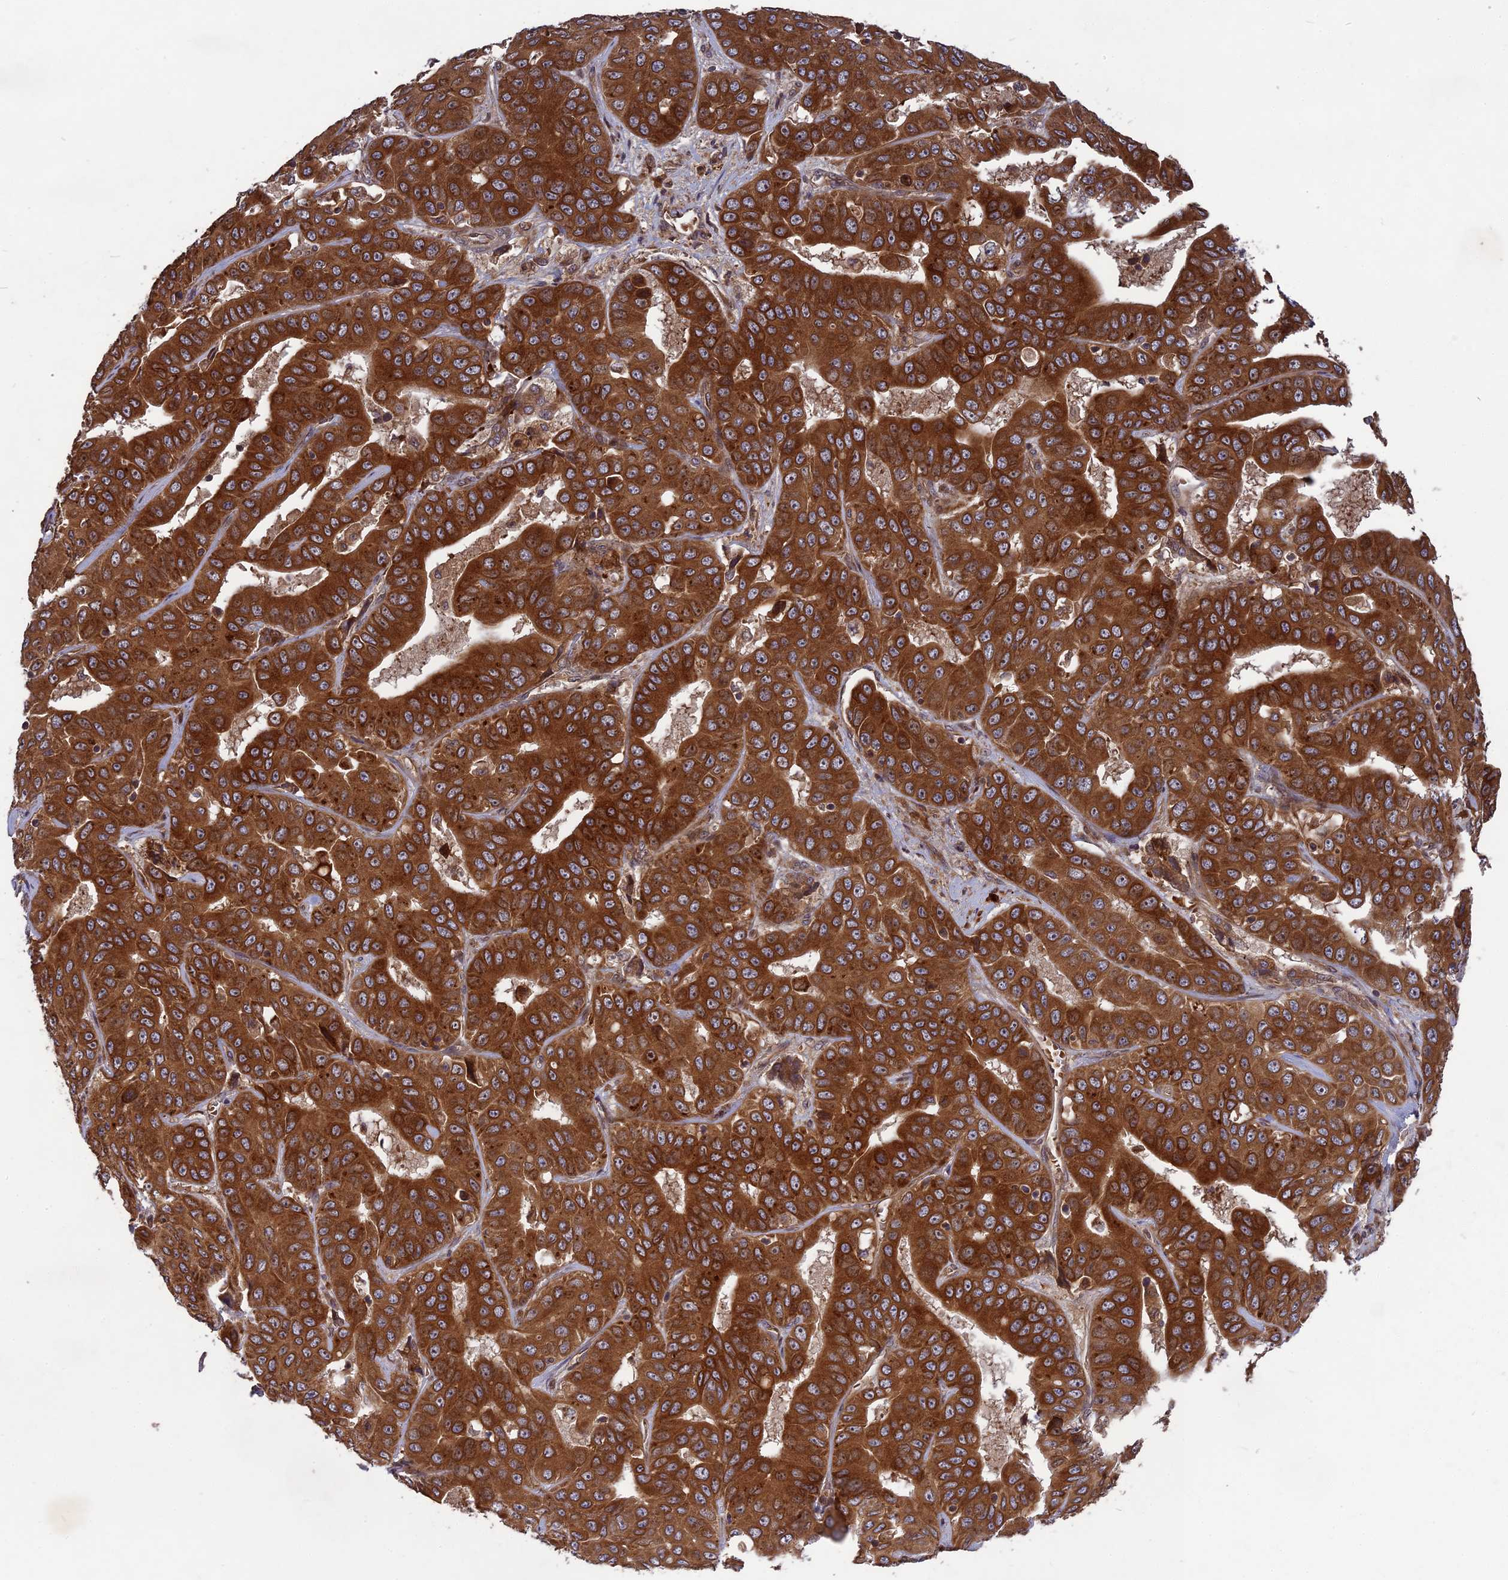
{"staining": {"intensity": "strong", "quantity": ">75%", "location": "cytoplasmic/membranous"}, "tissue": "liver cancer", "cell_type": "Tumor cells", "image_type": "cancer", "snomed": [{"axis": "morphology", "description": "Cholangiocarcinoma"}, {"axis": "topography", "description": "Liver"}], "caption": "This micrograph demonstrates liver cholangiocarcinoma stained with immunohistochemistry to label a protein in brown. The cytoplasmic/membranous of tumor cells show strong positivity for the protein. Nuclei are counter-stained blue.", "gene": "TMUB2", "patient": {"sex": "female", "age": 52}}